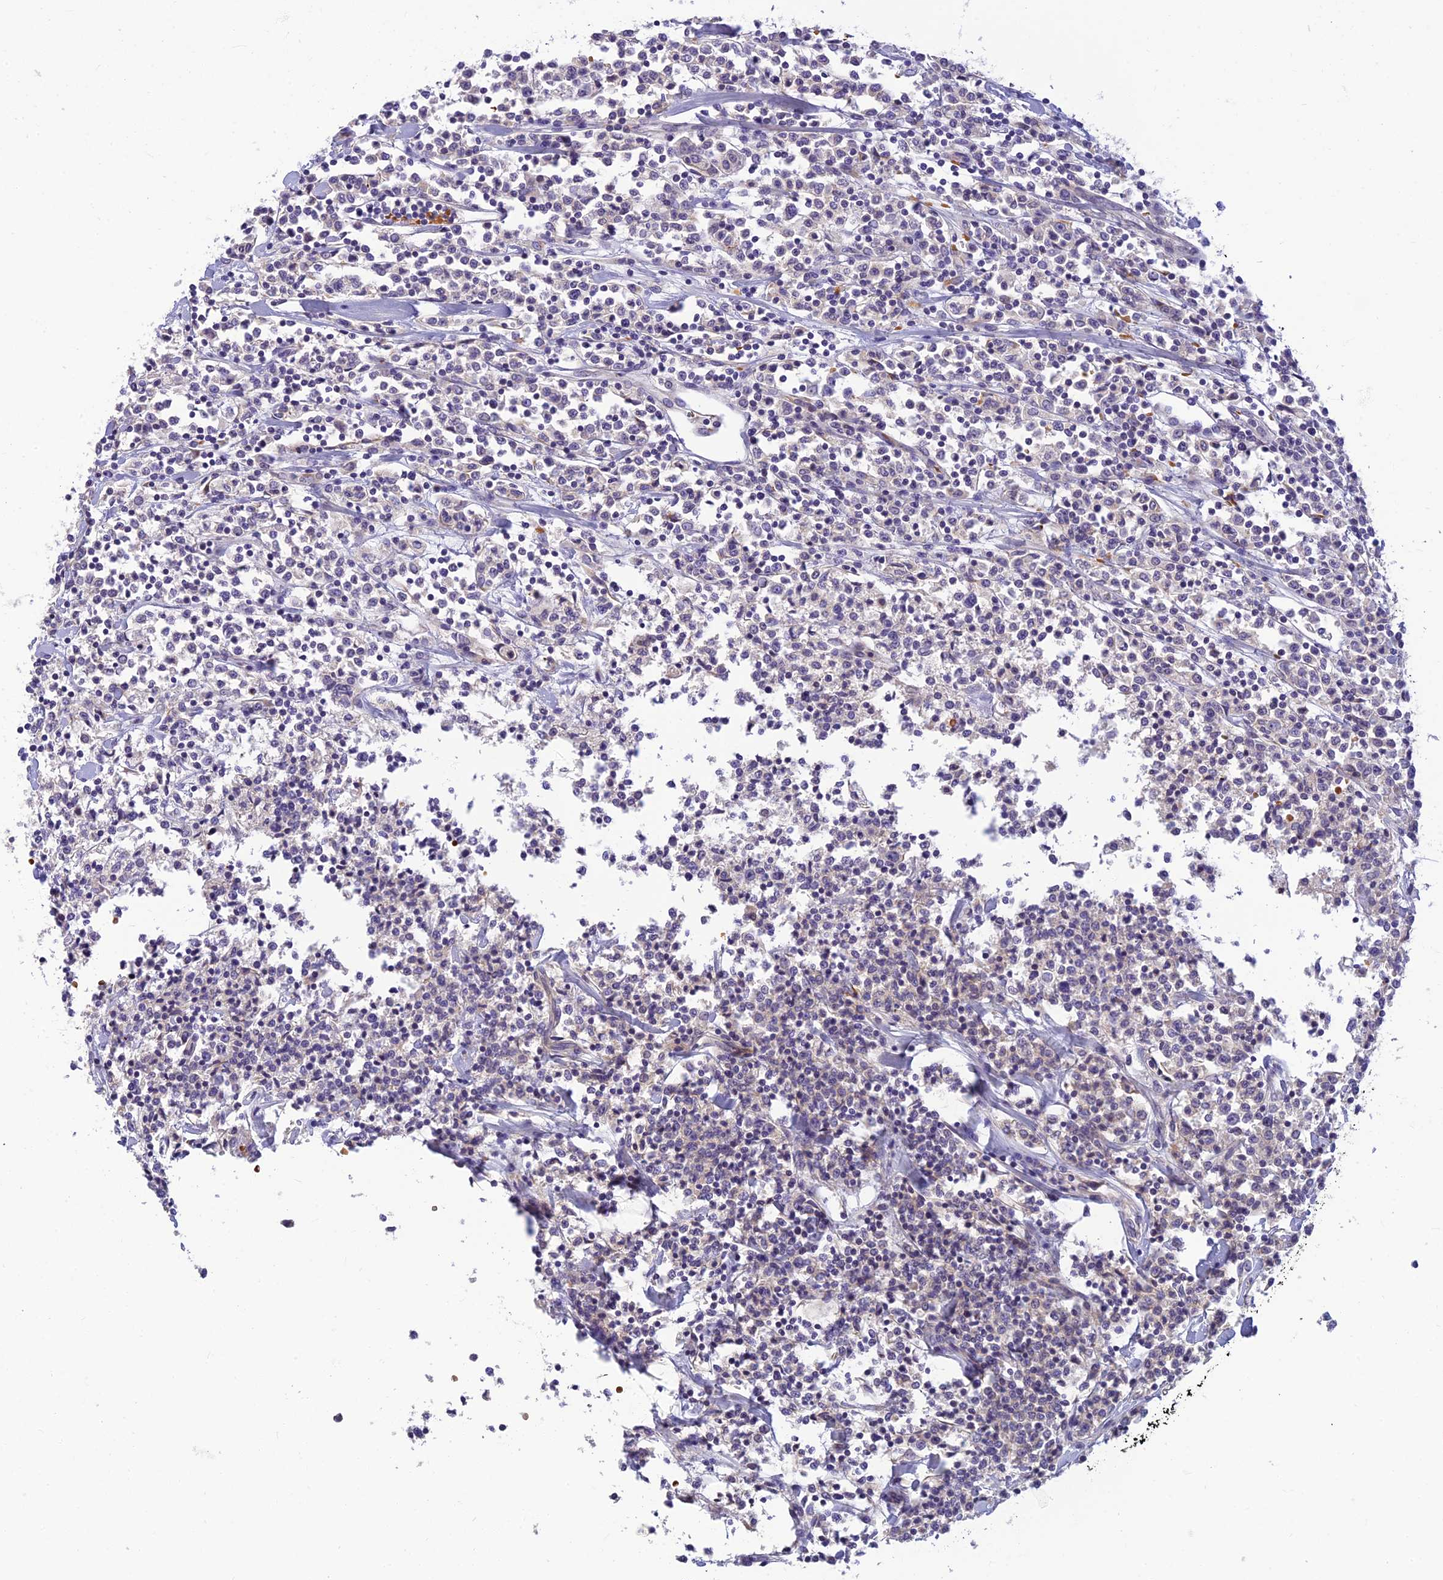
{"staining": {"intensity": "negative", "quantity": "none", "location": "none"}, "tissue": "lymphoma", "cell_type": "Tumor cells", "image_type": "cancer", "snomed": [{"axis": "morphology", "description": "Malignant lymphoma, non-Hodgkin's type, Low grade"}, {"axis": "topography", "description": "Small intestine"}], "caption": "This is an IHC micrograph of malignant lymphoma, non-Hodgkin's type (low-grade). There is no expression in tumor cells.", "gene": "CLIP4", "patient": {"sex": "female", "age": 59}}